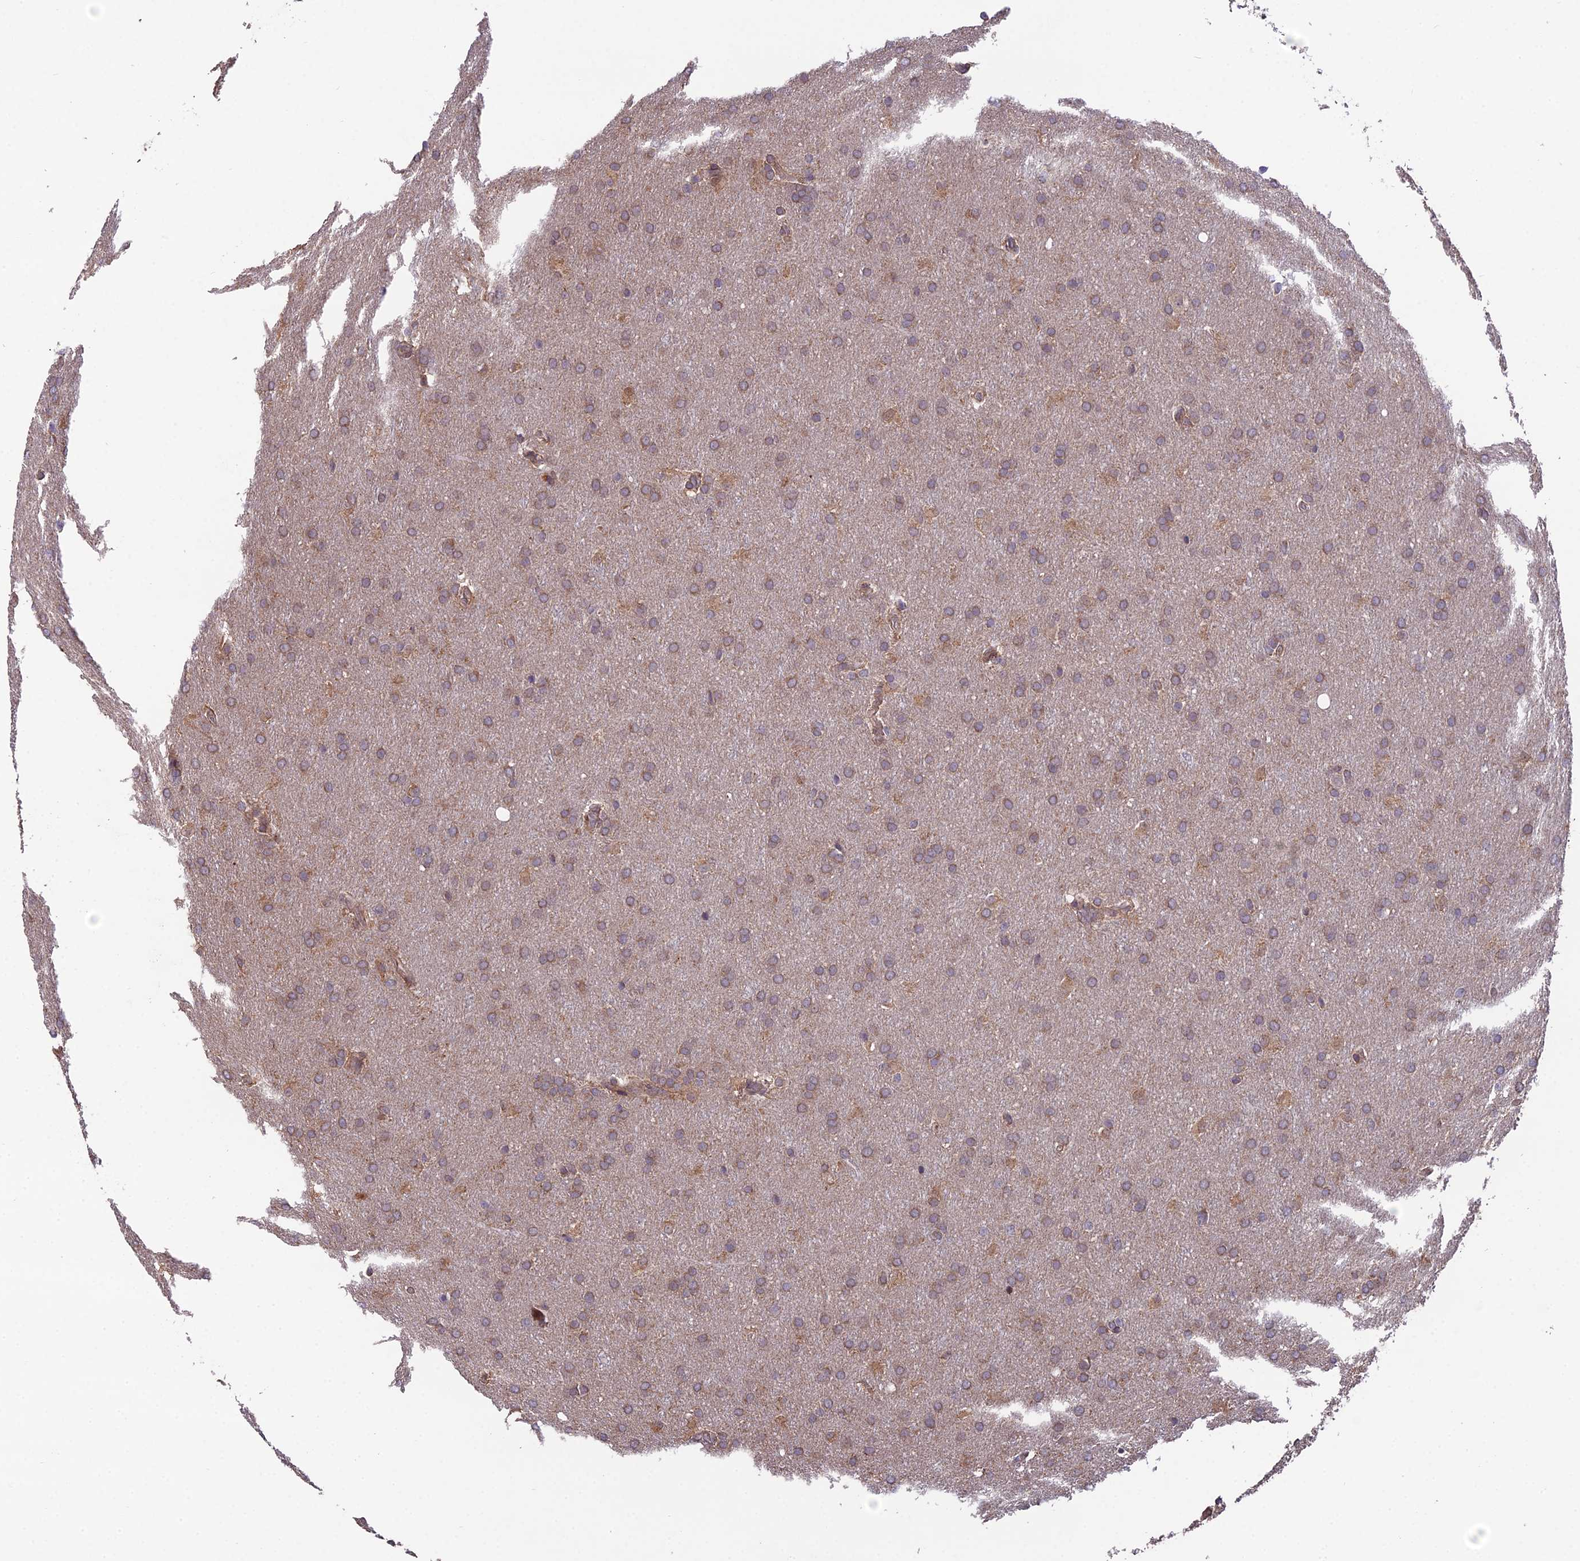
{"staining": {"intensity": "weak", "quantity": ">75%", "location": "cytoplasmic/membranous"}, "tissue": "glioma", "cell_type": "Tumor cells", "image_type": "cancer", "snomed": [{"axis": "morphology", "description": "Glioma, malignant, Low grade"}, {"axis": "topography", "description": "Brain"}], "caption": "An immunohistochemistry photomicrograph of neoplastic tissue is shown. Protein staining in brown highlights weak cytoplasmic/membranous positivity in low-grade glioma (malignant) within tumor cells.", "gene": "CYP2R1", "patient": {"sex": "female", "age": 32}}